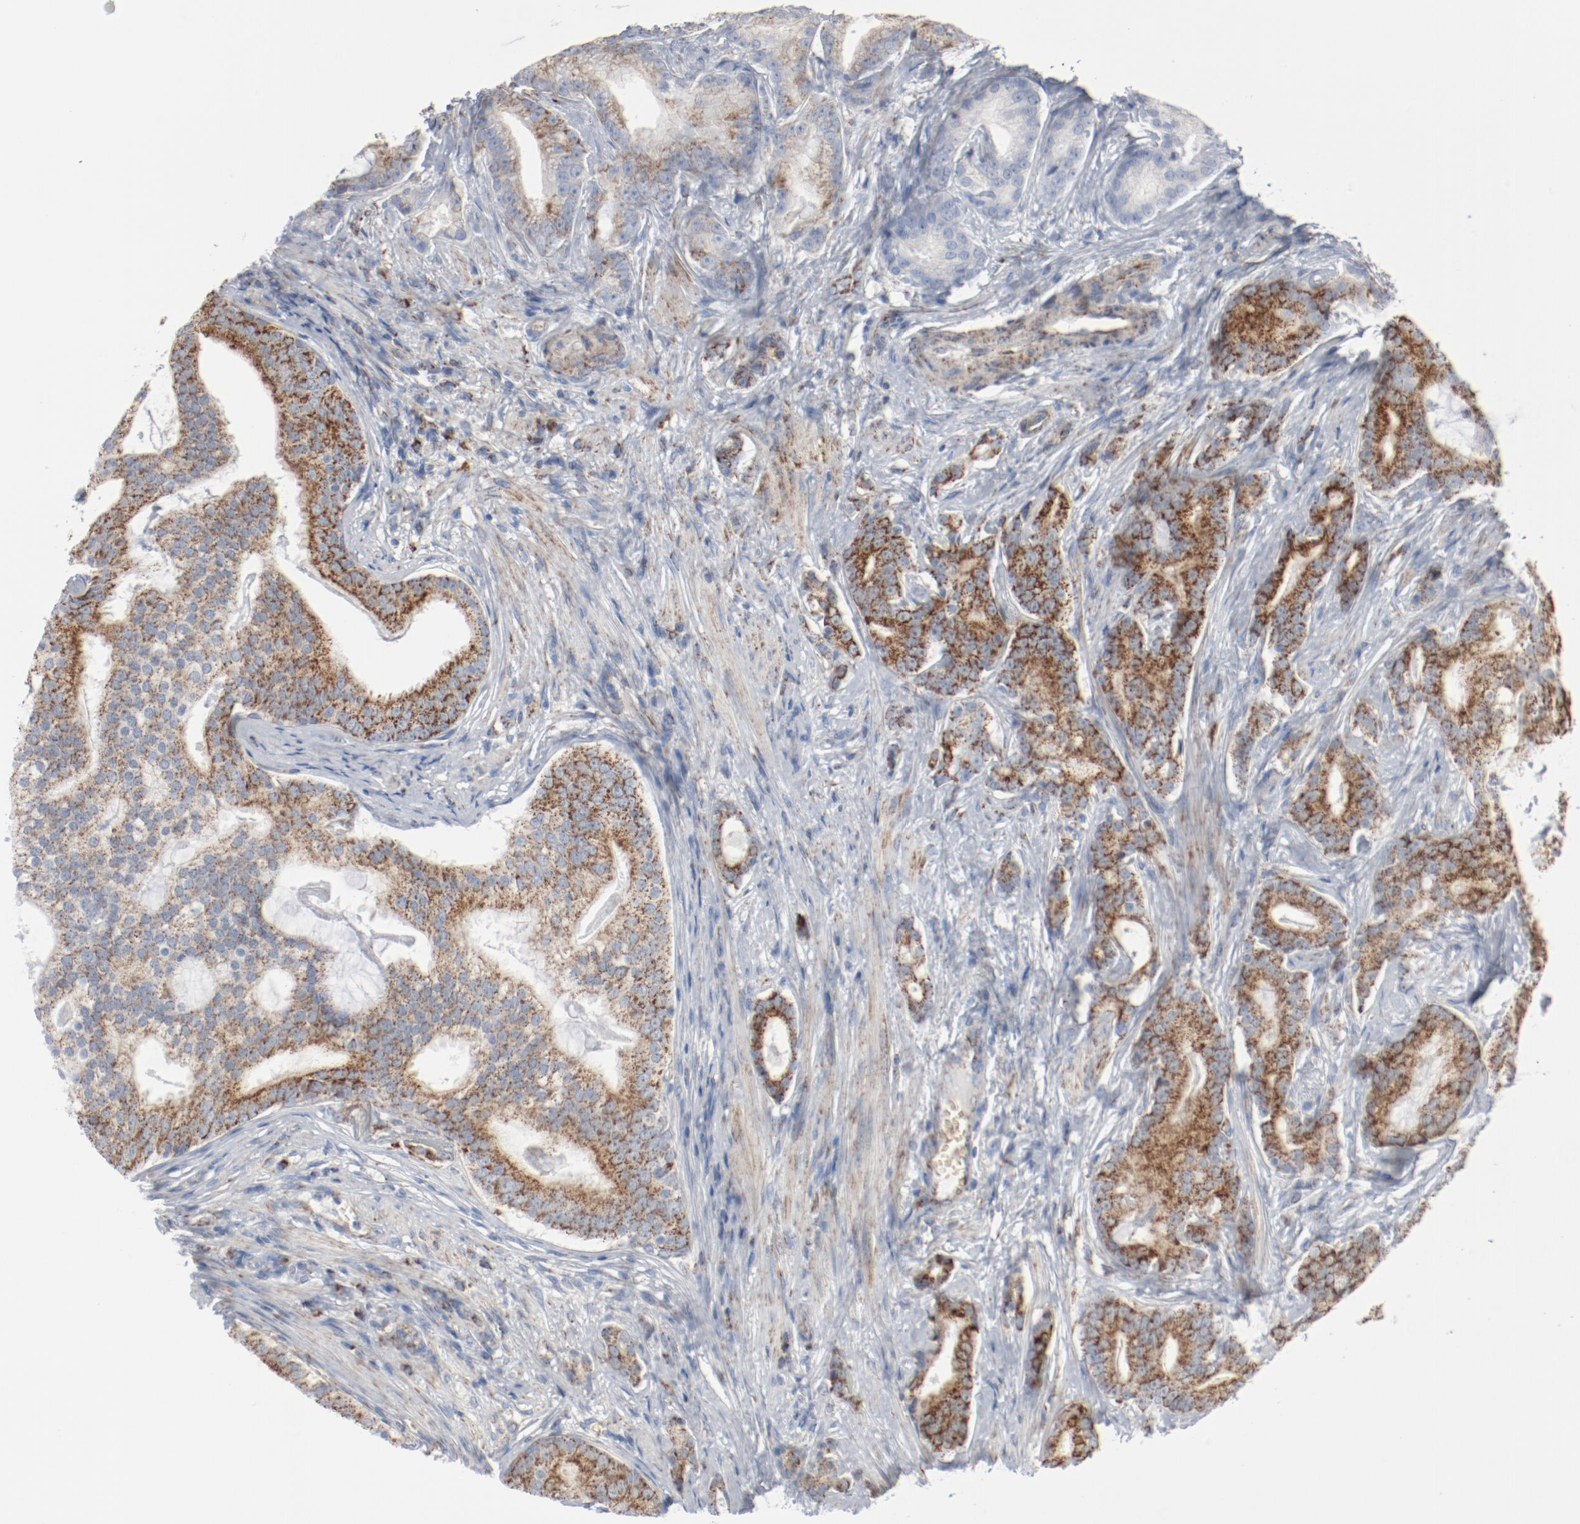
{"staining": {"intensity": "moderate", "quantity": ">75%", "location": "cytoplasmic/membranous"}, "tissue": "prostate cancer", "cell_type": "Tumor cells", "image_type": "cancer", "snomed": [{"axis": "morphology", "description": "Adenocarcinoma, Low grade"}, {"axis": "topography", "description": "Prostate"}], "caption": "A medium amount of moderate cytoplasmic/membranous staining is appreciated in approximately >75% of tumor cells in low-grade adenocarcinoma (prostate) tissue. The protein of interest is stained brown, and the nuclei are stained in blue (DAB IHC with brightfield microscopy, high magnification).", "gene": "NDUFB8", "patient": {"sex": "male", "age": 58}}